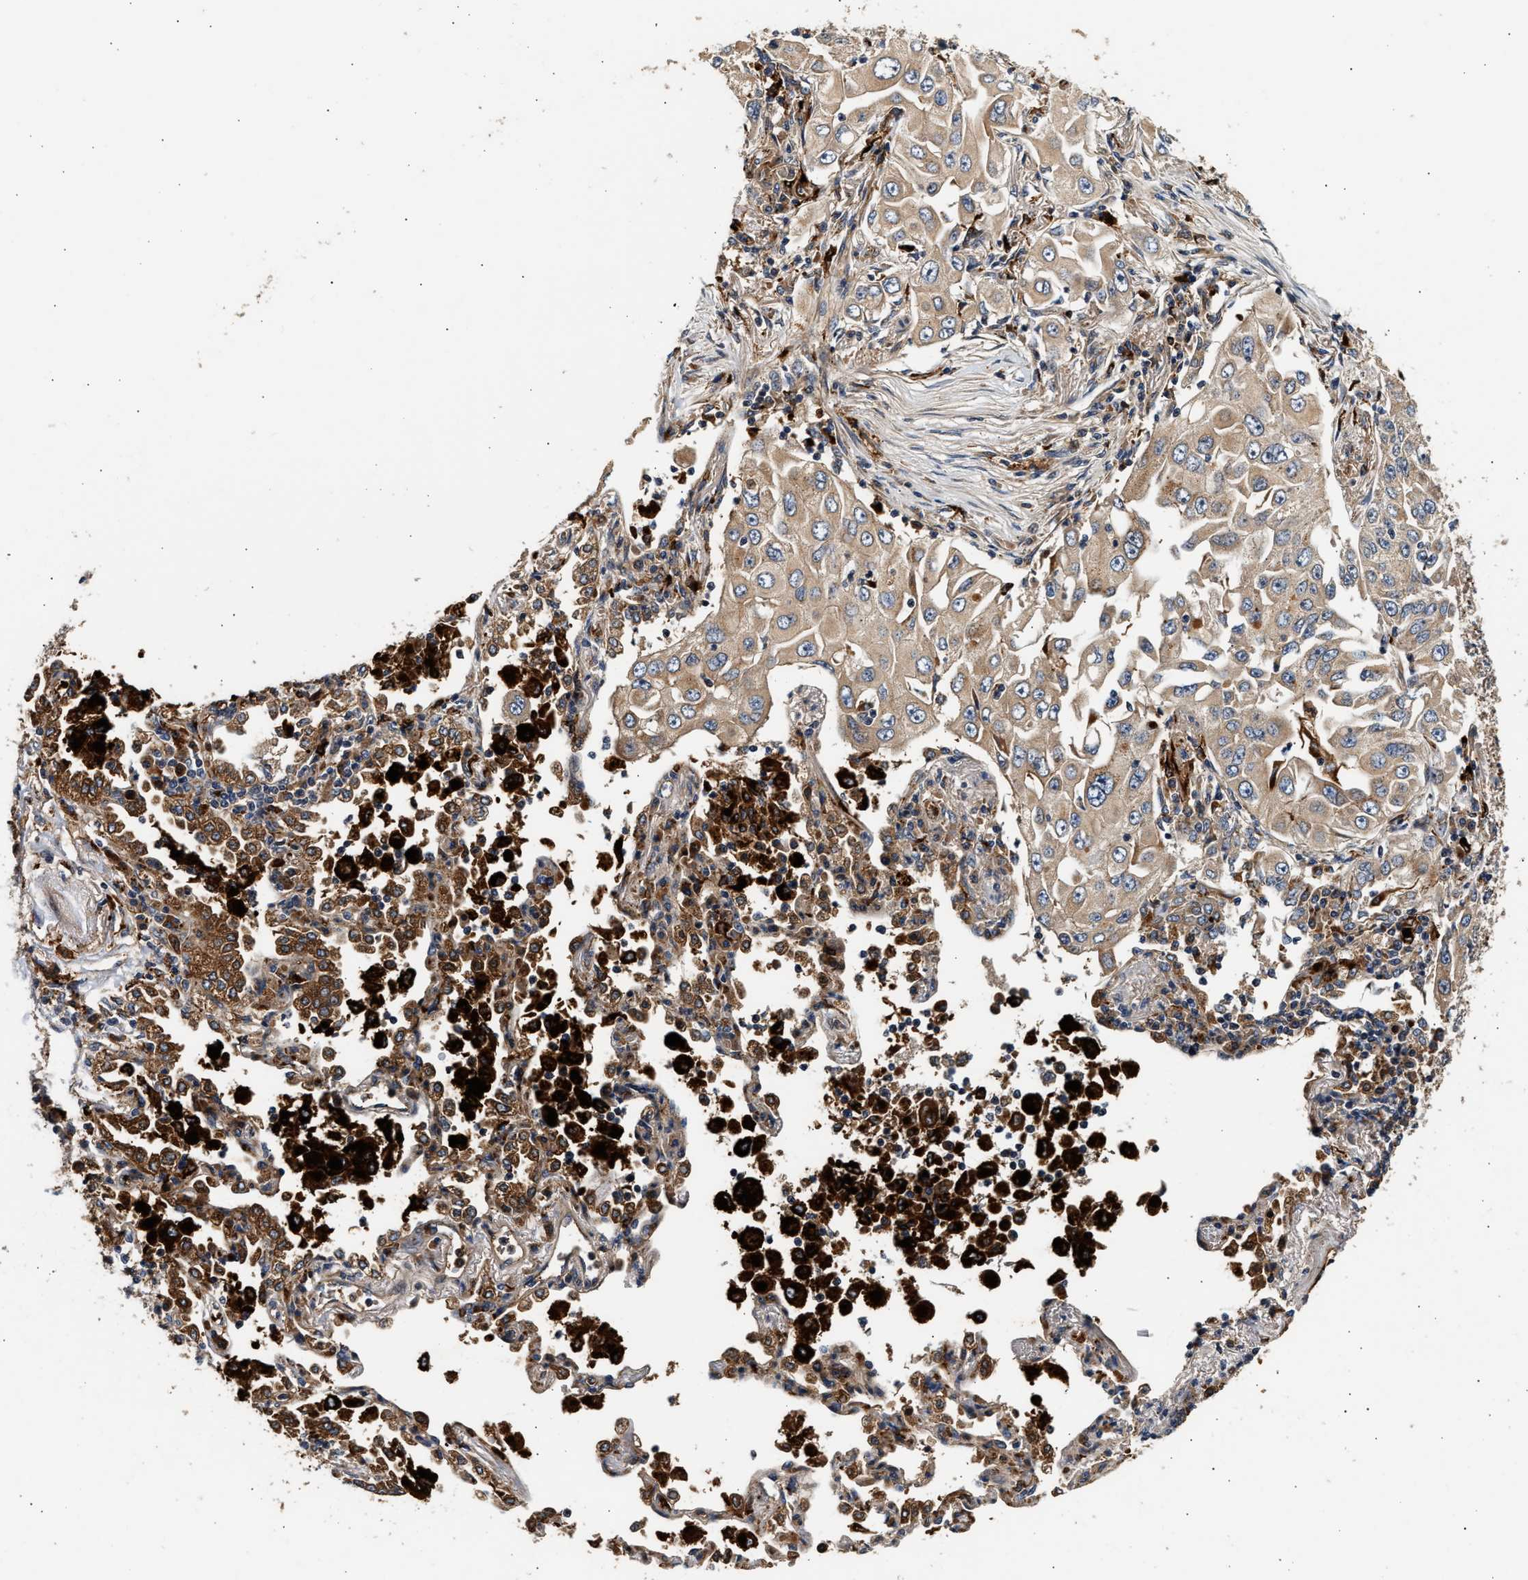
{"staining": {"intensity": "moderate", "quantity": ">75%", "location": "cytoplasmic/membranous"}, "tissue": "lung cancer", "cell_type": "Tumor cells", "image_type": "cancer", "snomed": [{"axis": "morphology", "description": "Adenocarcinoma, NOS"}, {"axis": "topography", "description": "Lung"}], "caption": "Immunohistochemistry (IHC) (DAB) staining of human lung cancer reveals moderate cytoplasmic/membranous protein staining in approximately >75% of tumor cells.", "gene": "PLD3", "patient": {"sex": "male", "age": 84}}